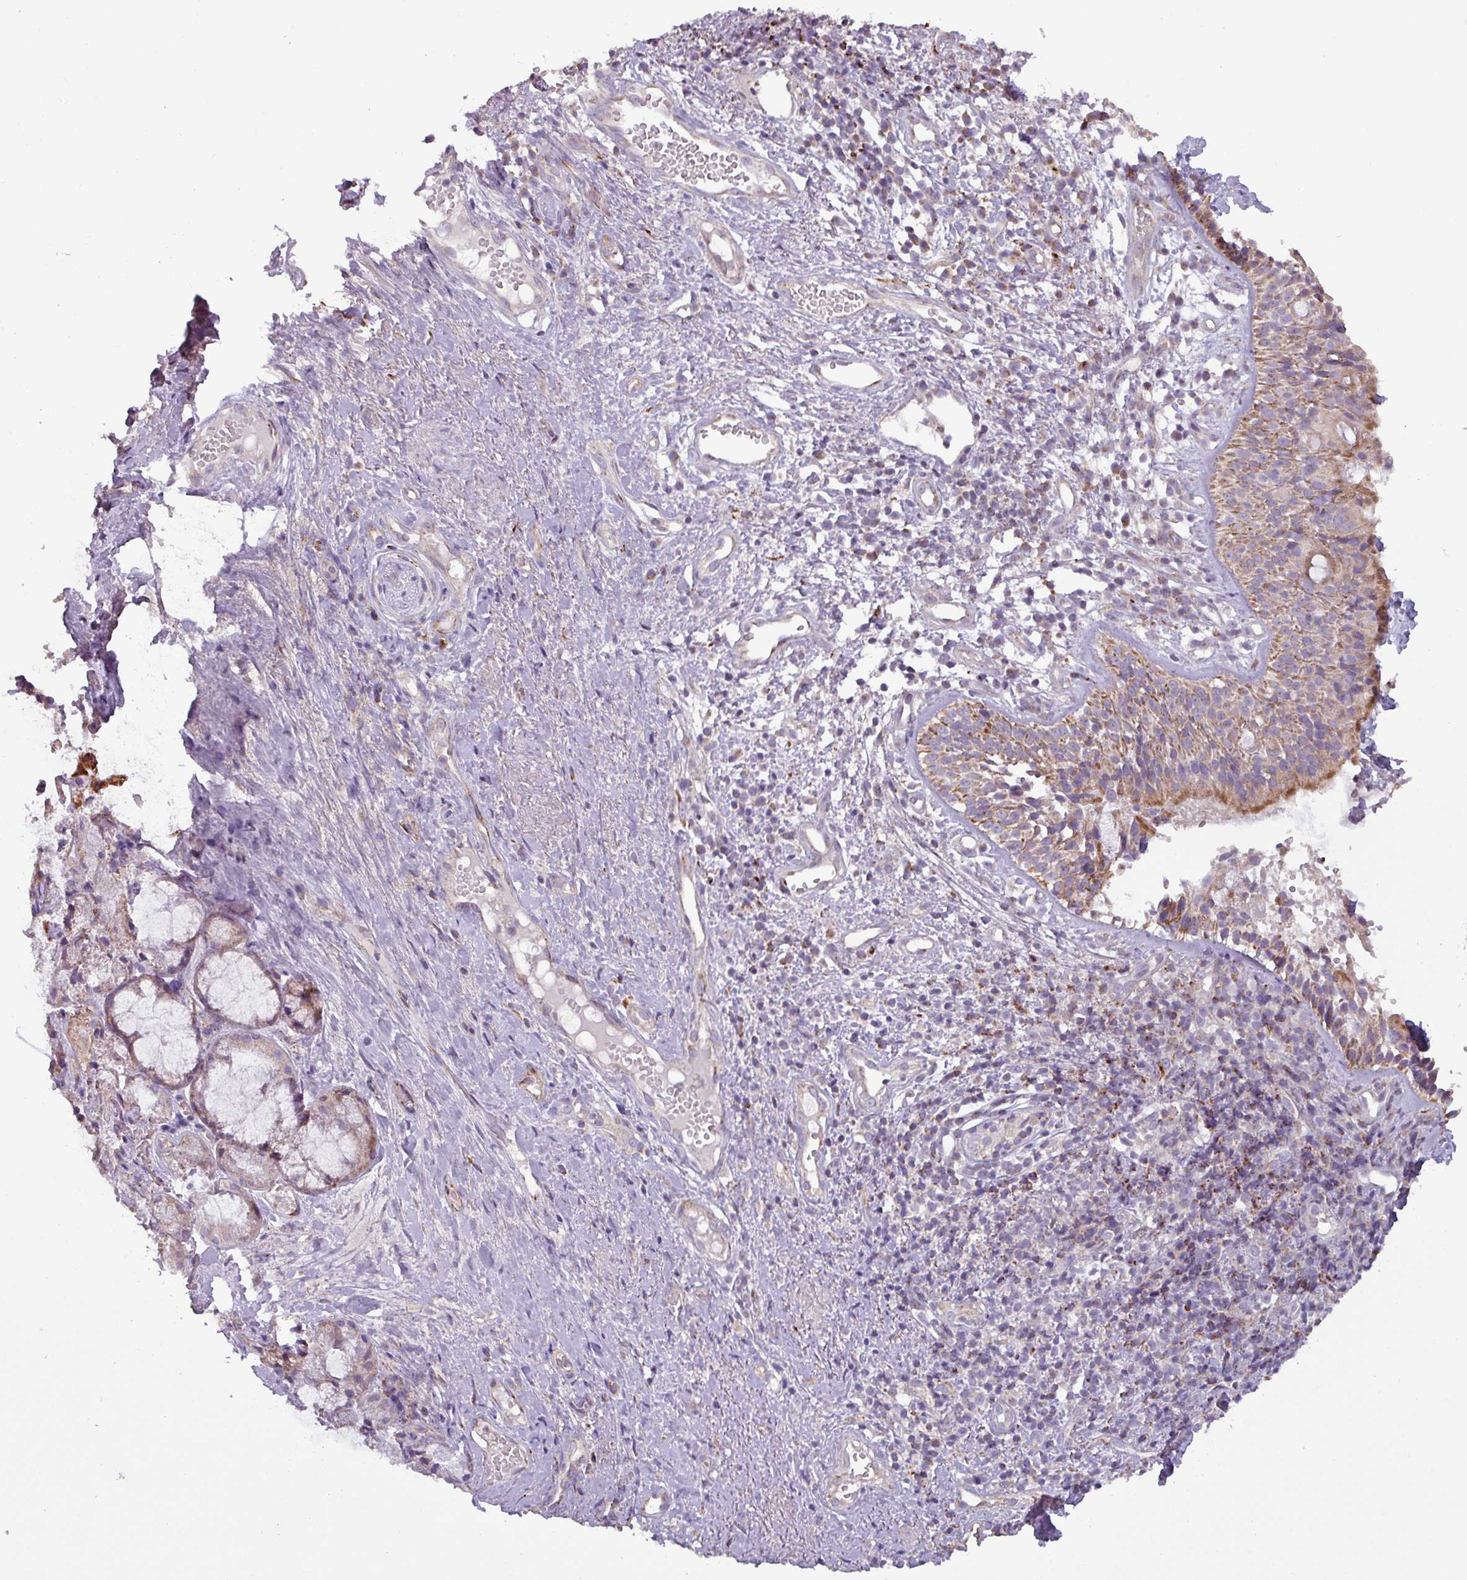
{"staining": {"intensity": "moderate", "quantity": ">75%", "location": "cytoplasmic/membranous"}, "tissue": "nasopharynx", "cell_type": "Respiratory epithelial cells", "image_type": "normal", "snomed": [{"axis": "morphology", "description": "Normal tissue, NOS"}, {"axis": "topography", "description": "Cartilage tissue"}, {"axis": "topography", "description": "Nasopharynx"}, {"axis": "topography", "description": "Thyroid gland"}], "caption": "Nasopharynx stained with a brown dye reveals moderate cytoplasmic/membranous positive expression in about >75% of respiratory epithelial cells.", "gene": "PNMA6A", "patient": {"sex": "male", "age": 63}}